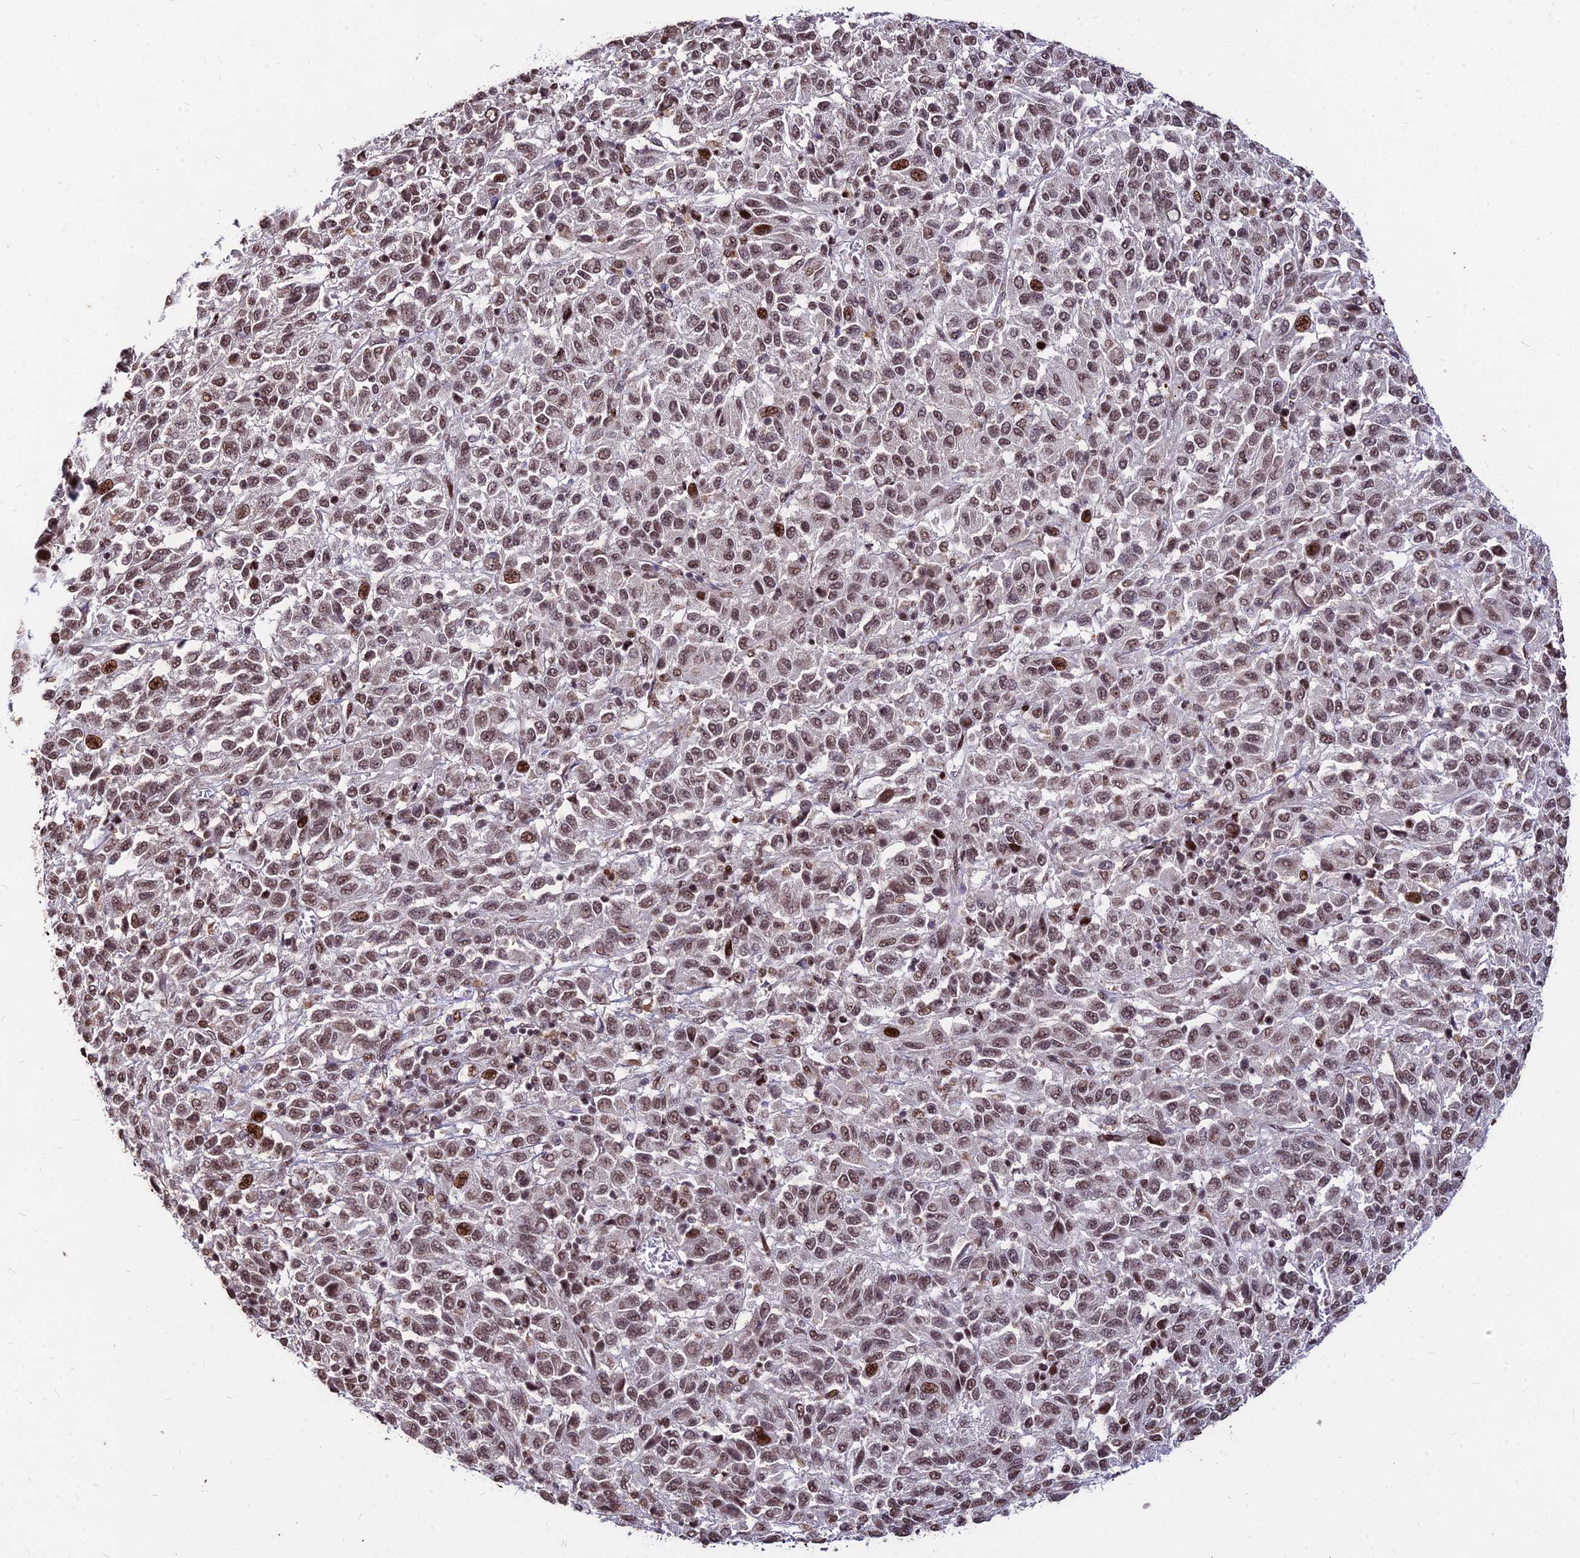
{"staining": {"intensity": "moderate", "quantity": ">75%", "location": "nuclear"}, "tissue": "melanoma", "cell_type": "Tumor cells", "image_type": "cancer", "snomed": [{"axis": "morphology", "description": "Malignant melanoma, Metastatic site"}, {"axis": "topography", "description": "Lung"}], "caption": "Immunohistochemical staining of human melanoma demonstrates moderate nuclear protein positivity in approximately >75% of tumor cells.", "gene": "ZBED4", "patient": {"sex": "male", "age": 64}}